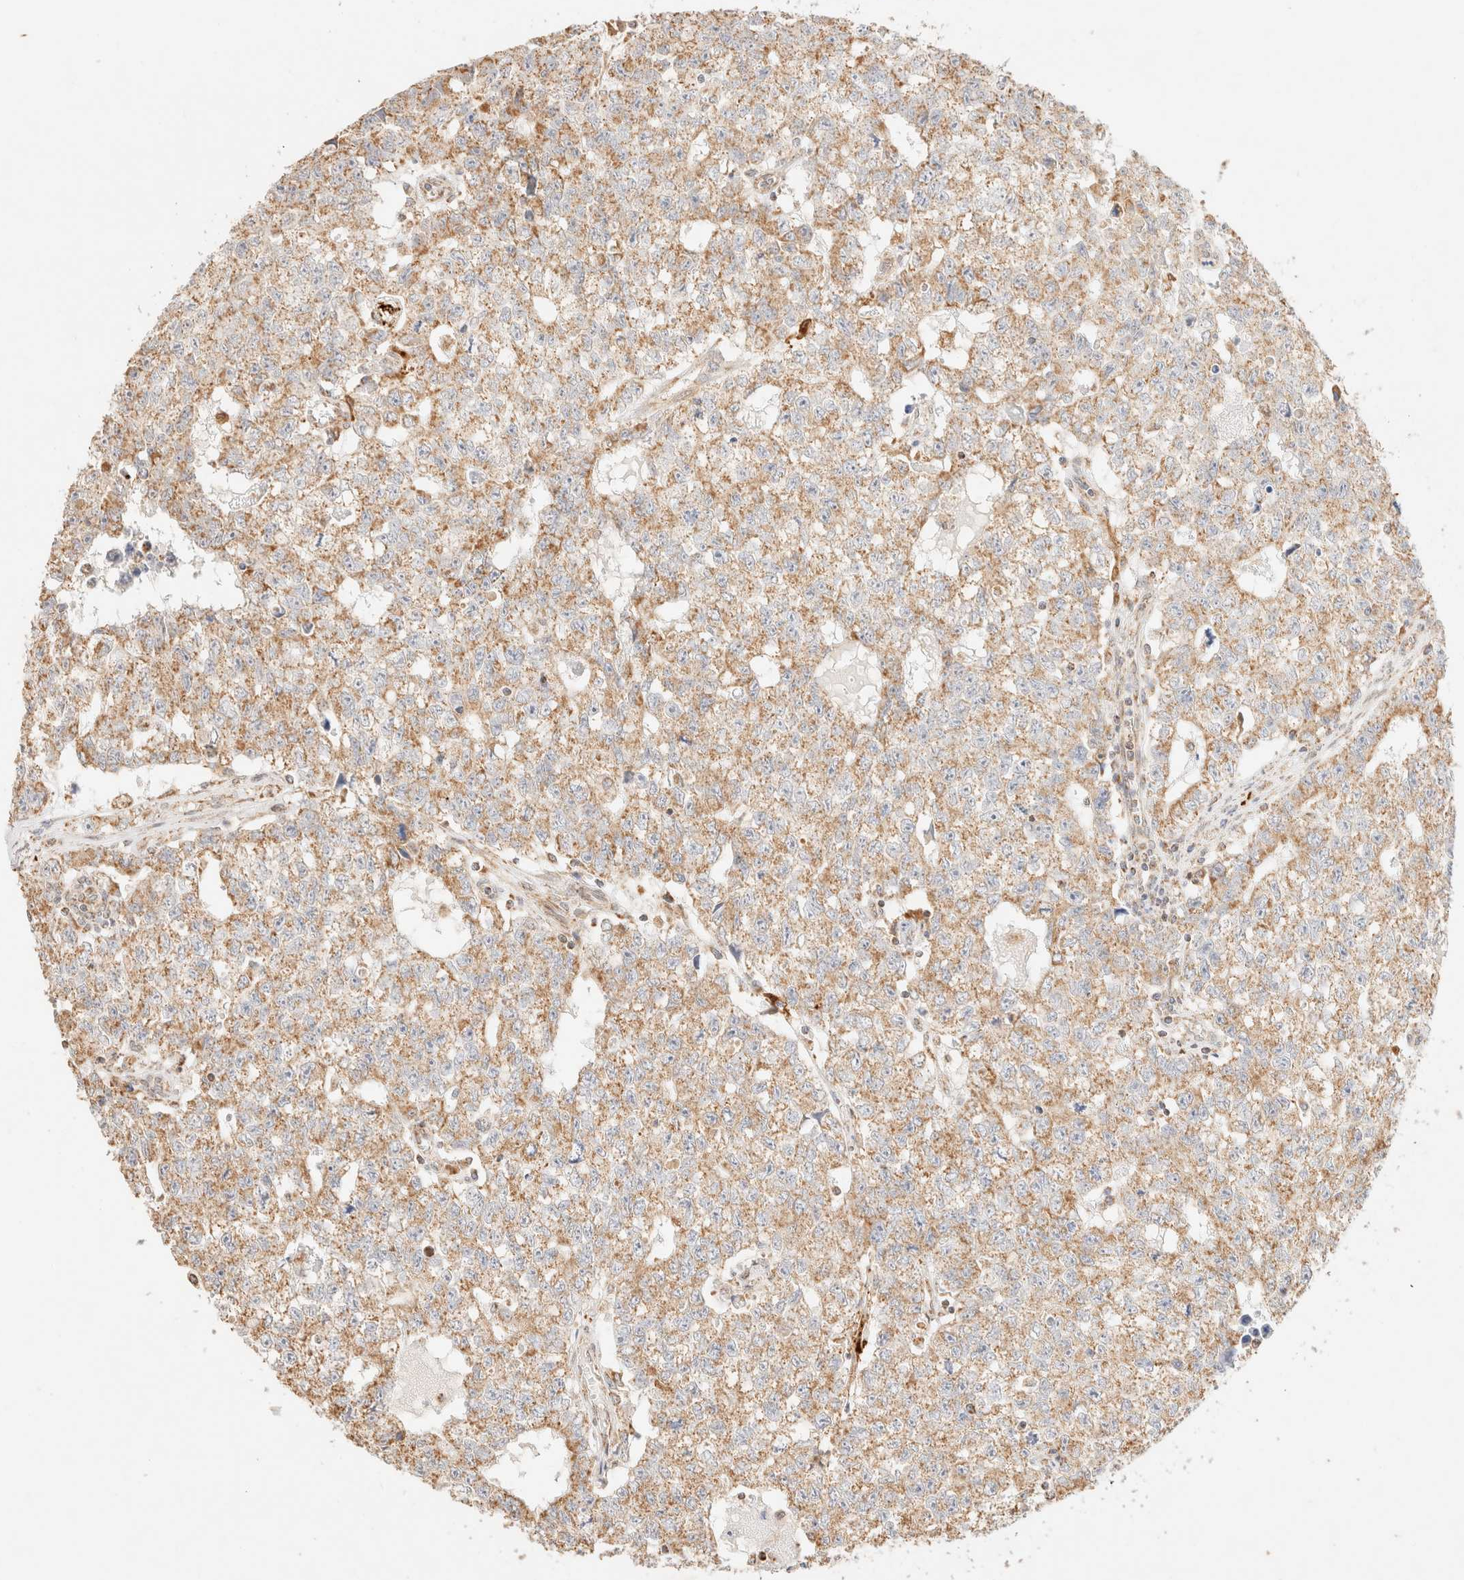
{"staining": {"intensity": "weak", "quantity": ">75%", "location": "cytoplasmic/membranous"}, "tissue": "testis cancer", "cell_type": "Tumor cells", "image_type": "cancer", "snomed": [{"axis": "morphology", "description": "Carcinoma, Embryonal, NOS"}, {"axis": "topography", "description": "Testis"}], "caption": "Tumor cells show low levels of weak cytoplasmic/membranous expression in approximately >75% of cells in testis cancer (embryonal carcinoma). The staining is performed using DAB (3,3'-diaminobenzidine) brown chromogen to label protein expression. The nuclei are counter-stained blue using hematoxylin.", "gene": "TACO1", "patient": {"sex": "male", "age": 28}}